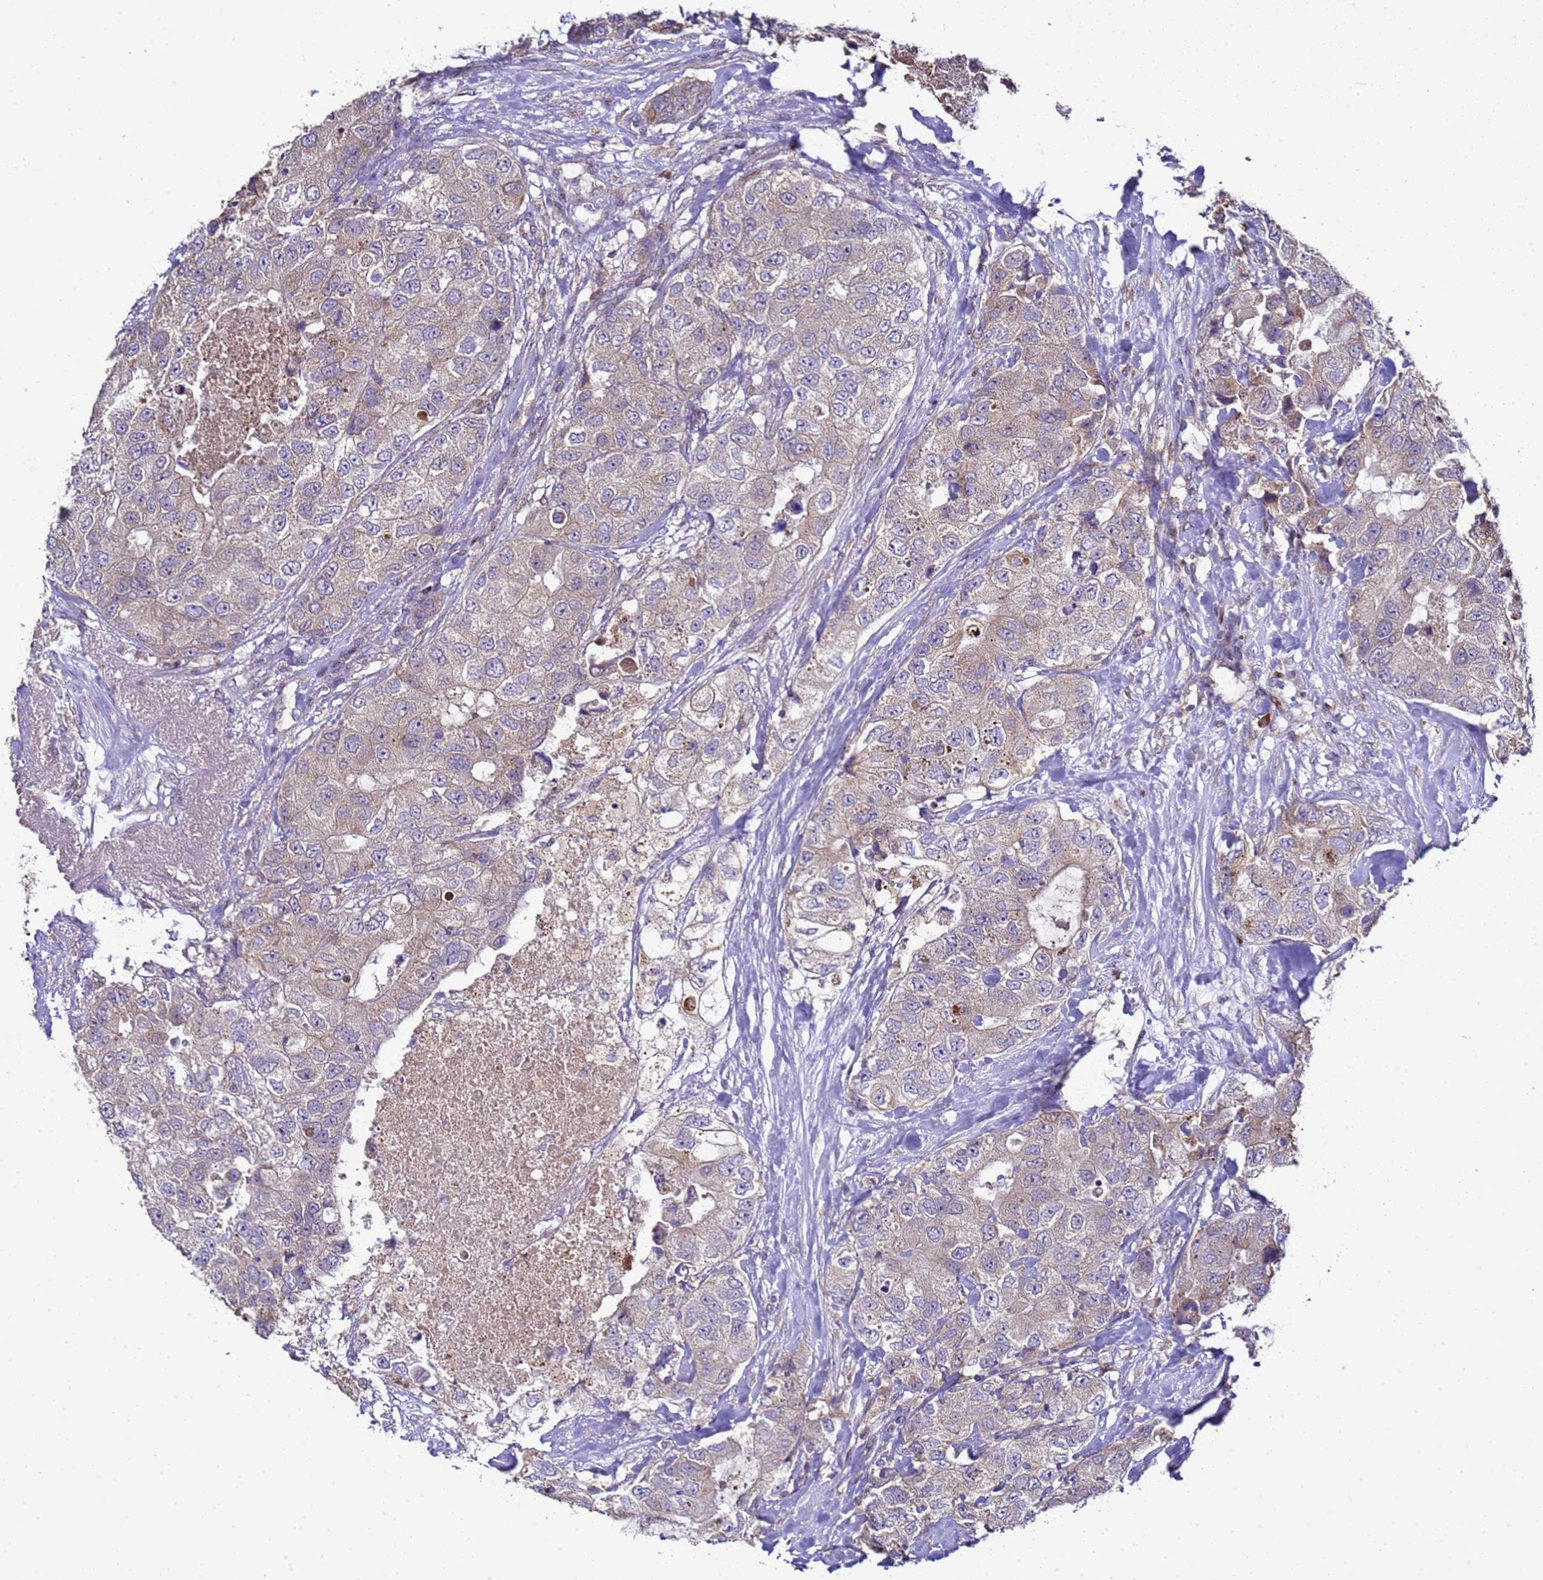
{"staining": {"intensity": "weak", "quantity": "25%-75%", "location": "cytoplasmic/membranous"}, "tissue": "breast cancer", "cell_type": "Tumor cells", "image_type": "cancer", "snomed": [{"axis": "morphology", "description": "Duct carcinoma"}, {"axis": "topography", "description": "Breast"}], "caption": "IHC histopathology image of human breast infiltrating ductal carcinoma stained for a protein (brown), which demonstrates low levels of weak cytoplasmic/membranous positivity in approximately 25%-75% of tumor cells.", "gene": "ALG3", "patient": {"sex": "female", "age": 62}}